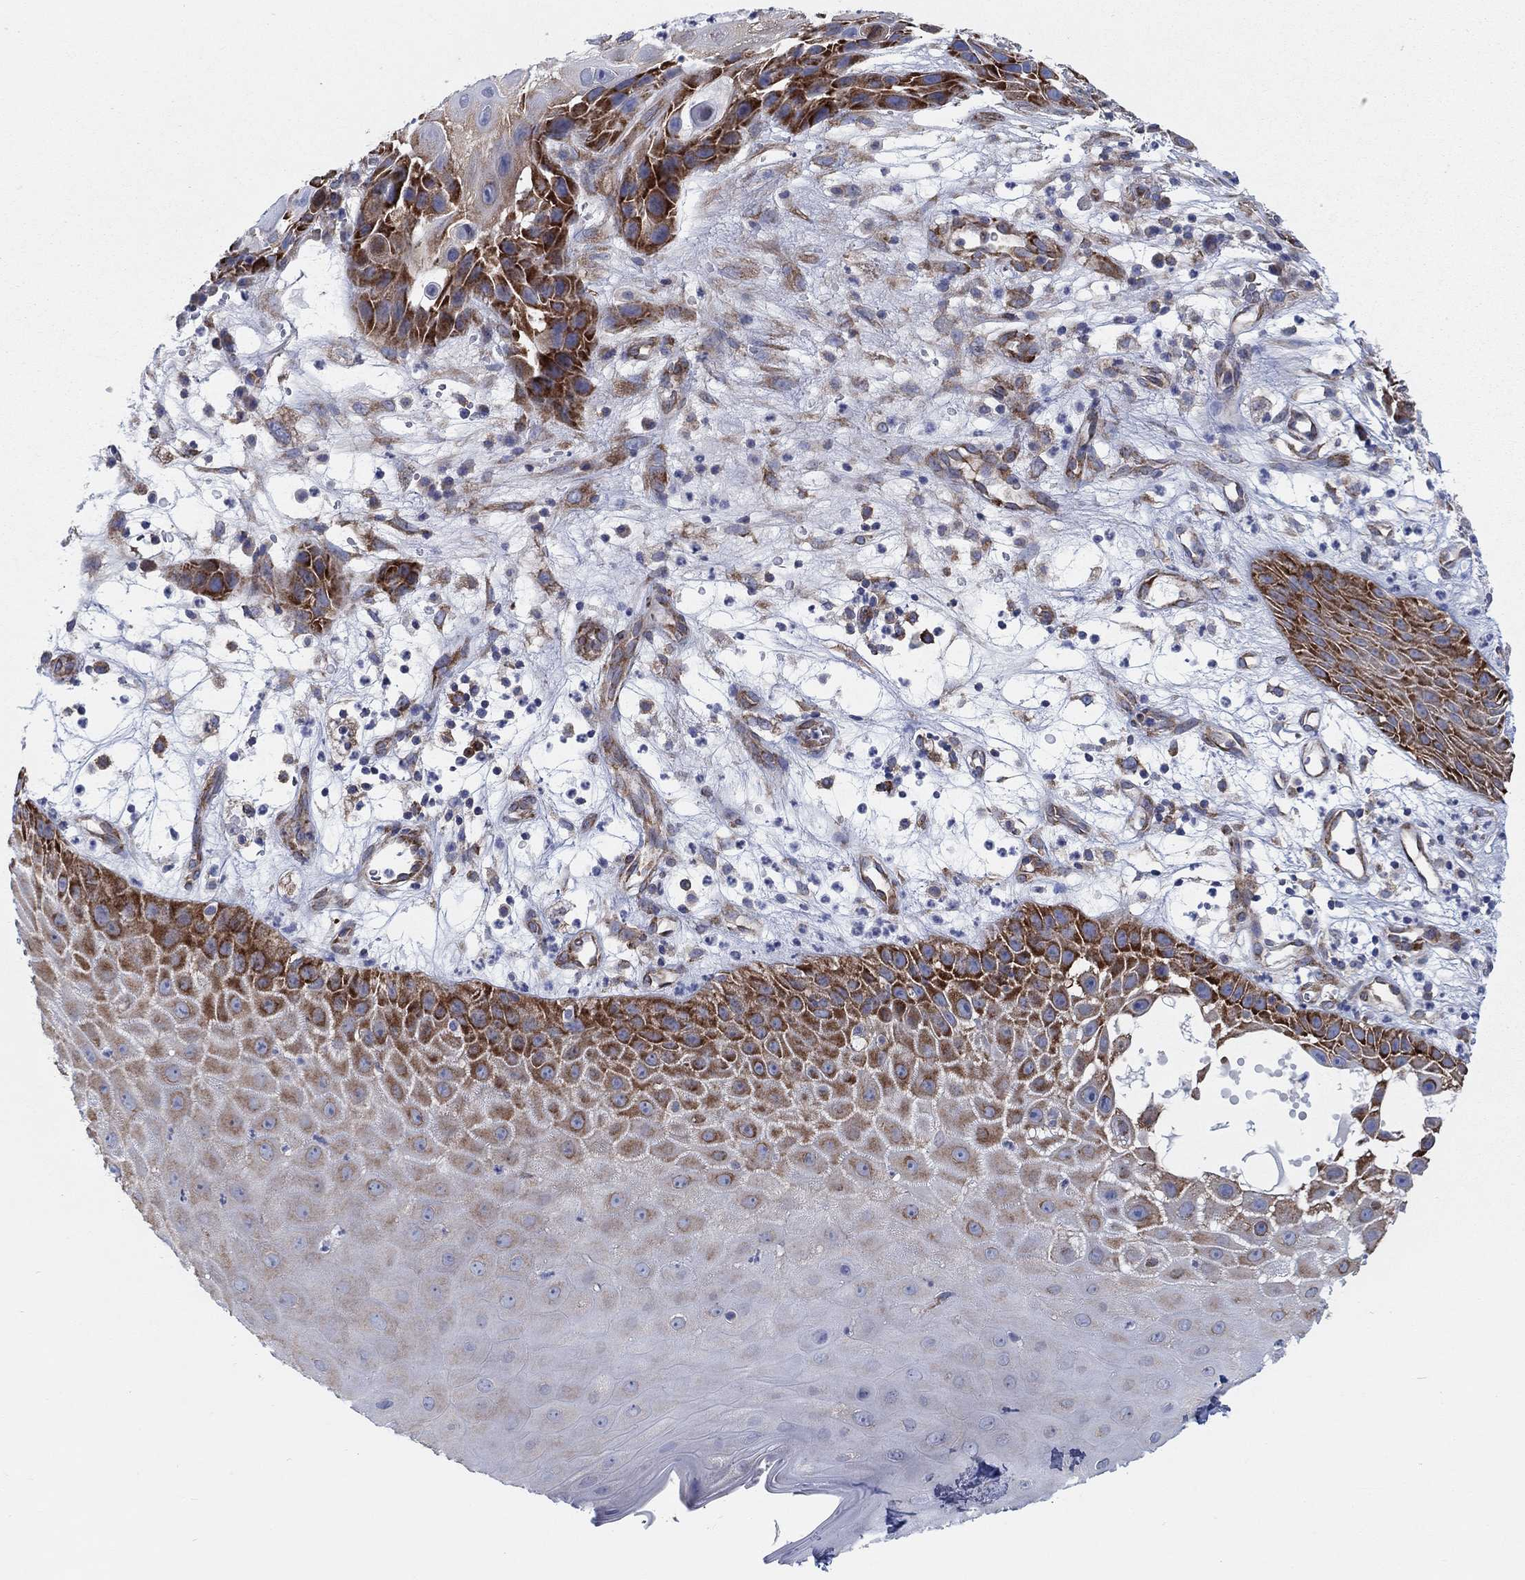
{"staining": {"intensity": "strong", "quantity": ">75%", "location": "cytoplasmic/membranous"}, "tissue": "skin cancer", "cell_type": "Tumor cells", "image_type": "cancer", "snomed": [{"axis": "morphology", "description": "Normal tissue, NOS"}, {"axis": "morphology", "description": "Squamous cell carcinoma, NOS"}, {"axis": "topography", "description": "Skin"}], "caption": "Skin squamous cell carcinoma was stained to show a protein in brown. There is high levels of strong cytoplasmic/membranous positivity in about >75% of tumor cells.", "gene": "TMEM59", "patient": {"sex": "male", "age": 79}}